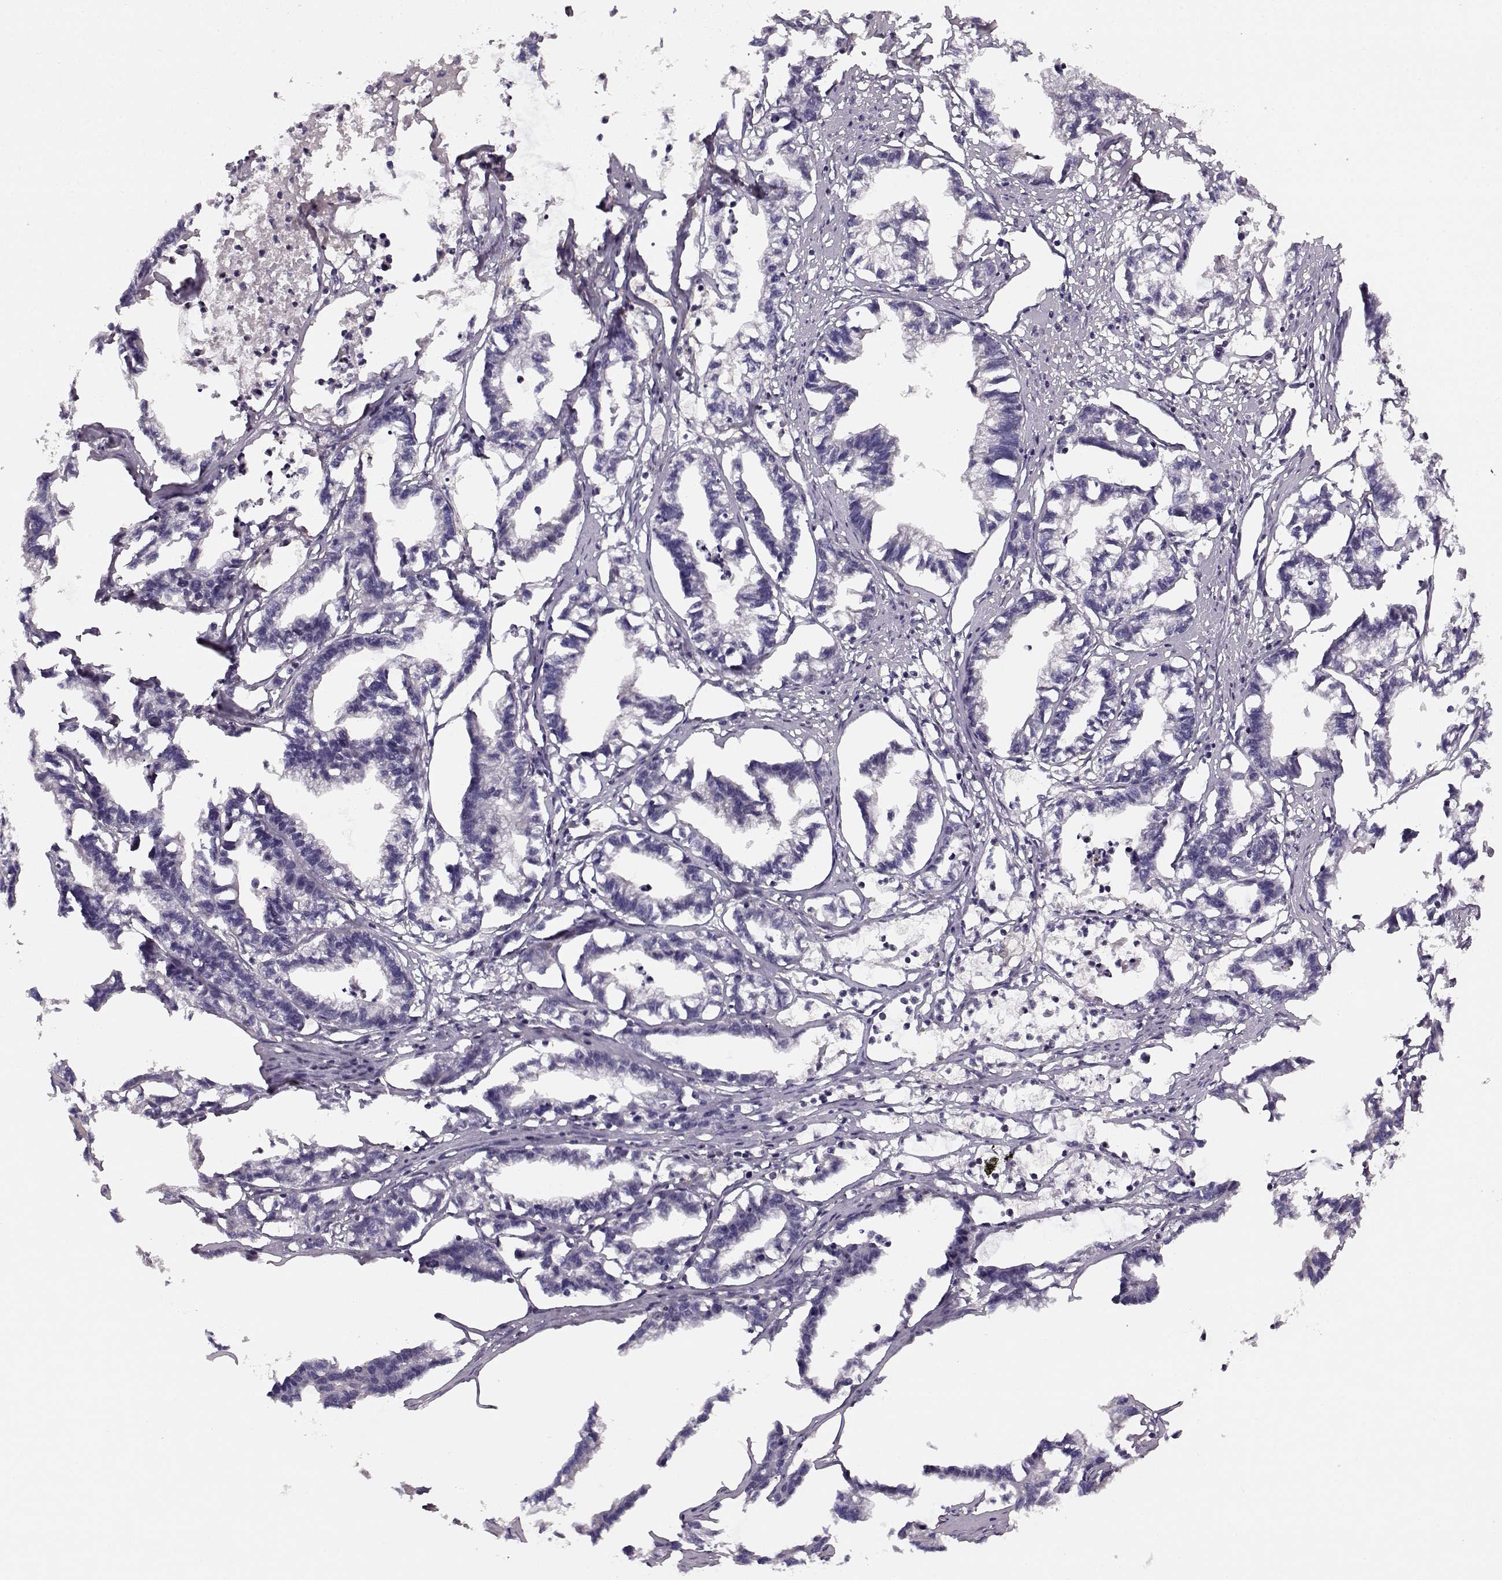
{"staining": {"intensity": "negative", "quantity": "none", "location": "none"}, "tissue": "stomach cancer", "cell_type": "Tumor cells", "image_type": "cancer", "snomed": [{"axis": "morphology", "description": "Adenocarcinoma, NOS"}, {"axis": "topography", "description": "Stomach"}], "caption": "The image shows no significant expression in tumor cells of stomach cancer (adenocarcinoma). Nuclei are stained in blue.", "gene": "MFSD1", "patient": {"sex": "male", "age": 83}}